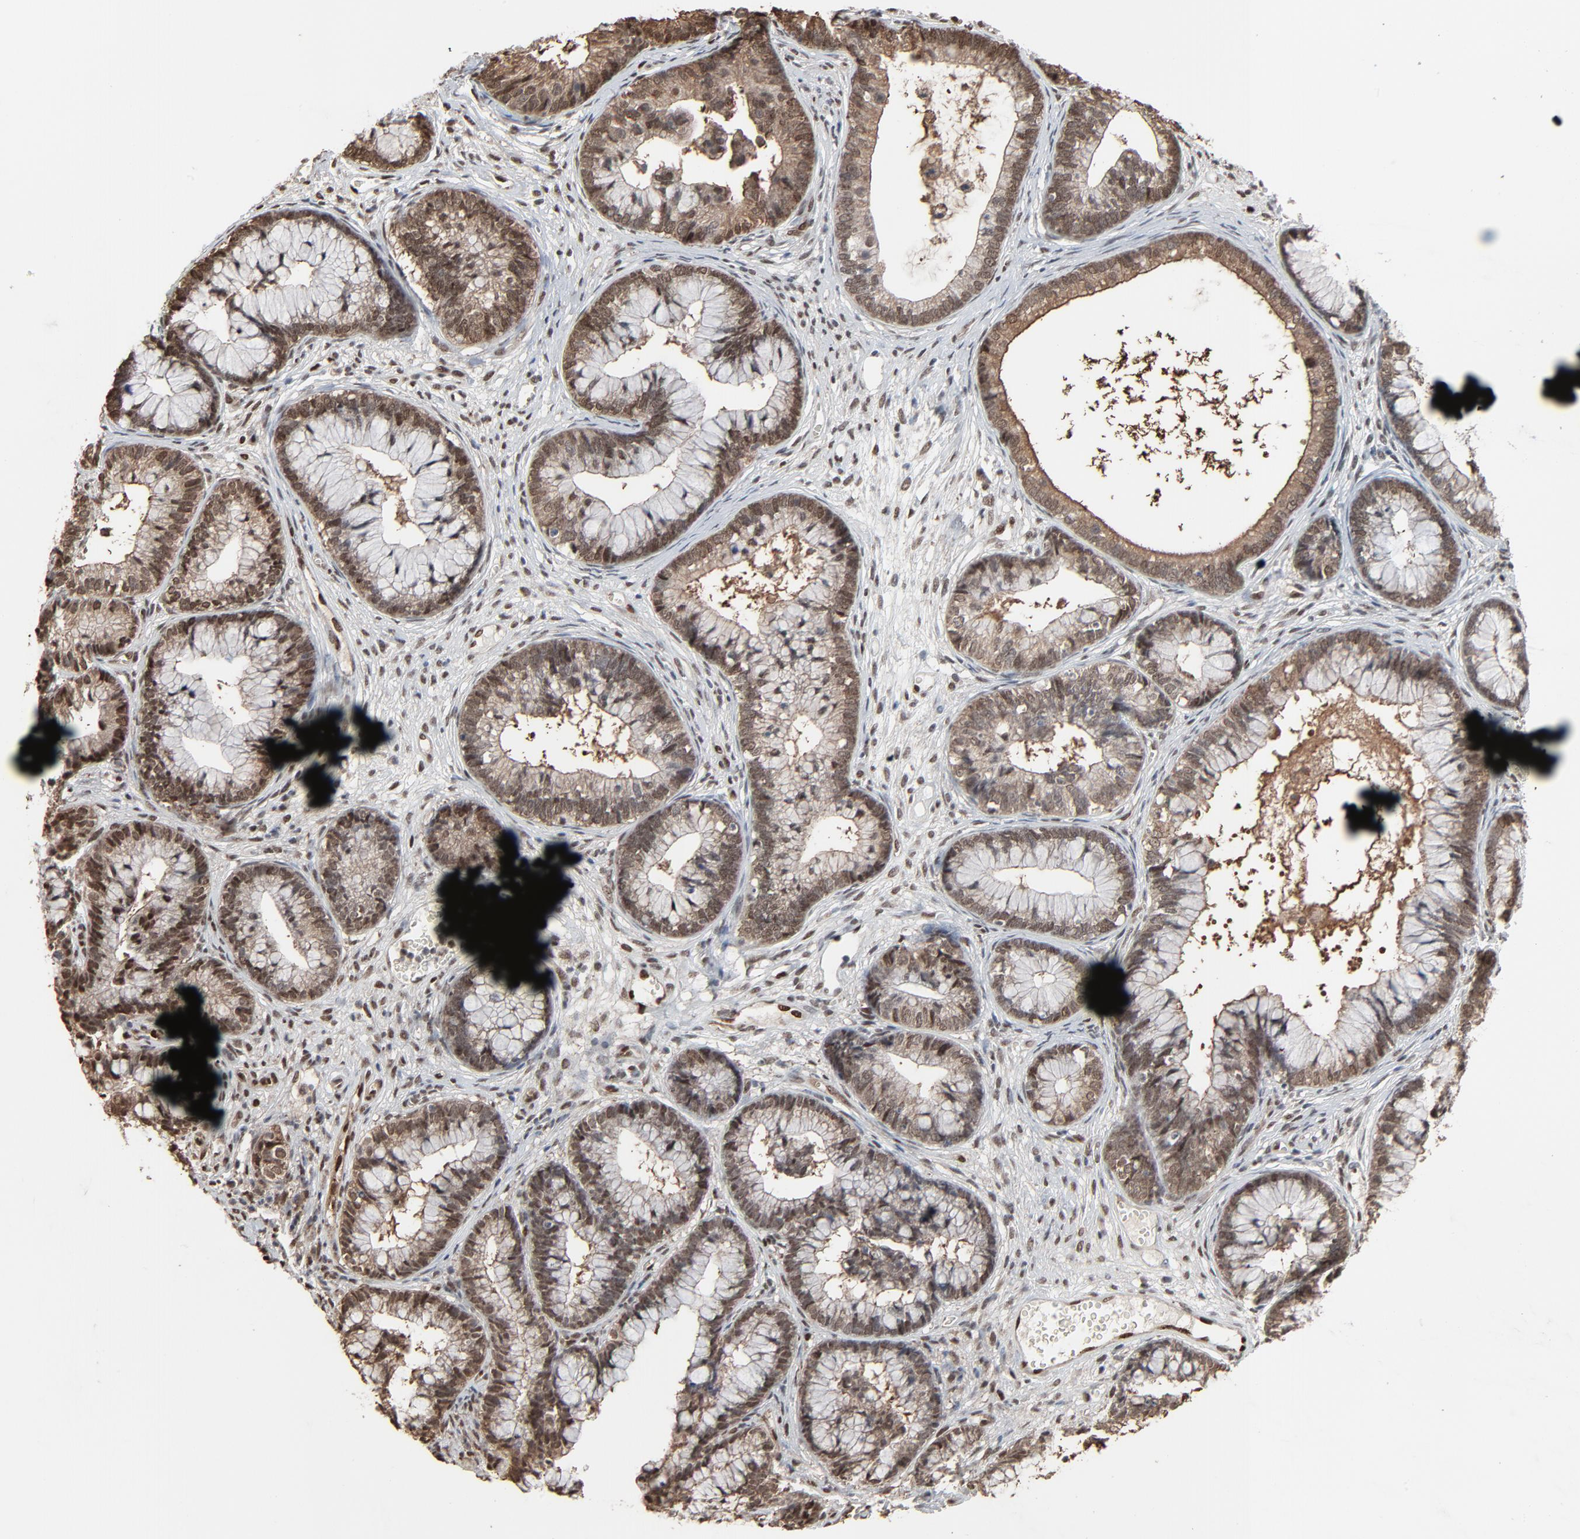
{"staining": {"intensity": "strong", "quantity": ">75%", "location": "cytoplasmic/membranous,nuclear"}, "tissue": "cervical cancer", "cell_type": "Tumor cells", "image_type": "cancer", "snomed": [{"axis": "morphology", "description": "Adenocarcinoma, NOS"}, {"axis": "topography", "description": "Cervix"}], "caption": "Protein expression analysis of human cervical adenocarcinoma reveals strong cytoplasmic/membranous and nuclear positivity in approximately >75% of tumor cells. The protein of interest is stained brown, and the nuclei are stained in blue (DAB (3,3'-diaminobenzidine) IHC with brightfield microscopy, high magnification).", "gene": "MEIS2", "patient": {"sex": "female", "age": 44}}